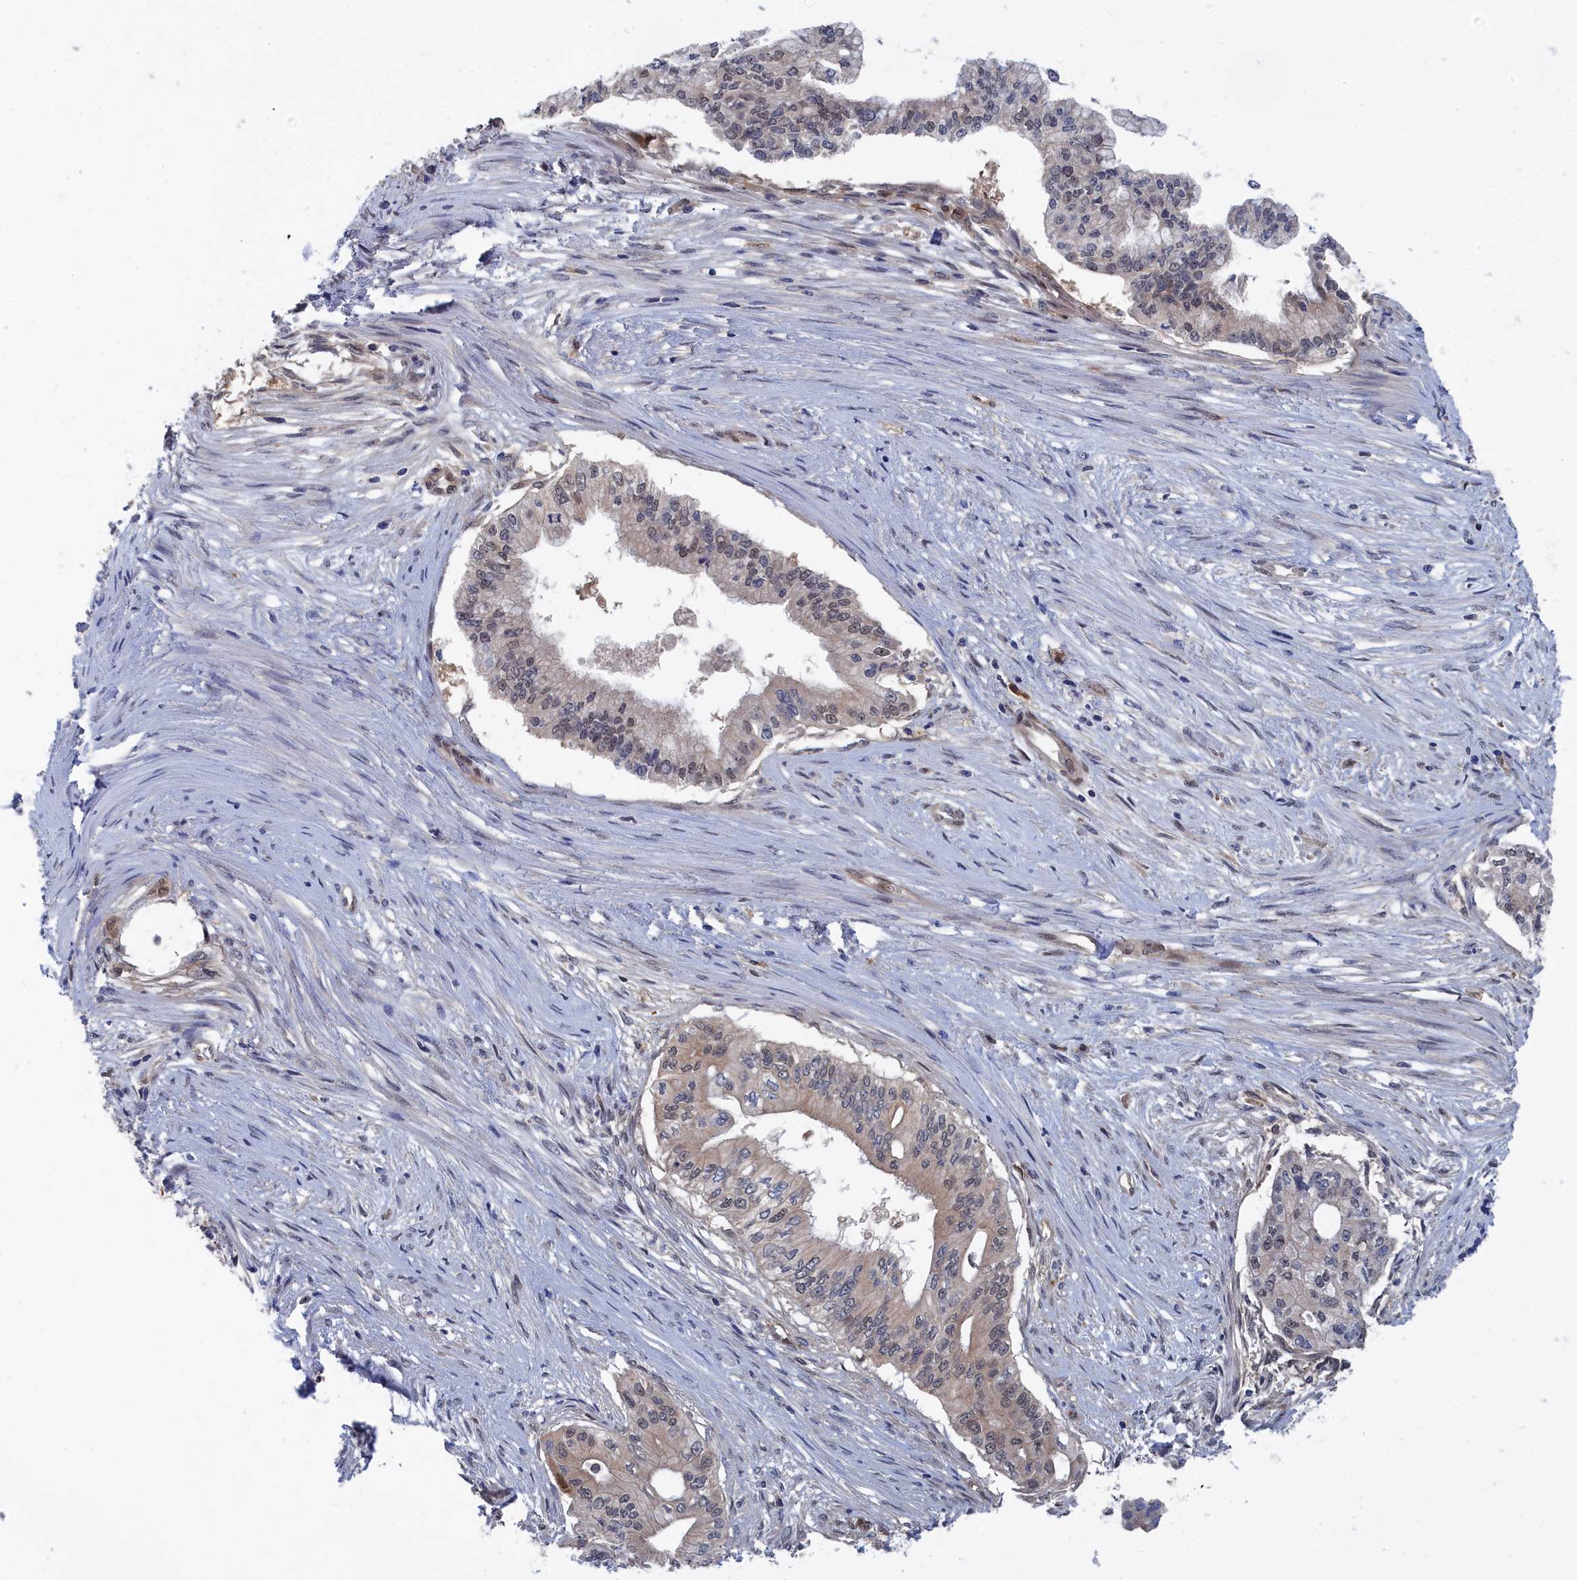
{"staining": {"intensity": "weak", "quantity": "<25%", "location": "cytoplasmic/membranous,nuclear"}, "tissue": "pancreatic cancer", "cell_type": "Tumor cells", "image_type": "cancer", "snomed": [{"axis": "morphology", "description": "Adenocarcinoma, NOS"}, {"axis": "topography", "description": "Pancreas"}], "caption": "Tumor cells are negative for protein expression in human pancreatic adenocarcinoma.", "gene": "IRGQ", "patient": {"sex": "male", "age": 46}}